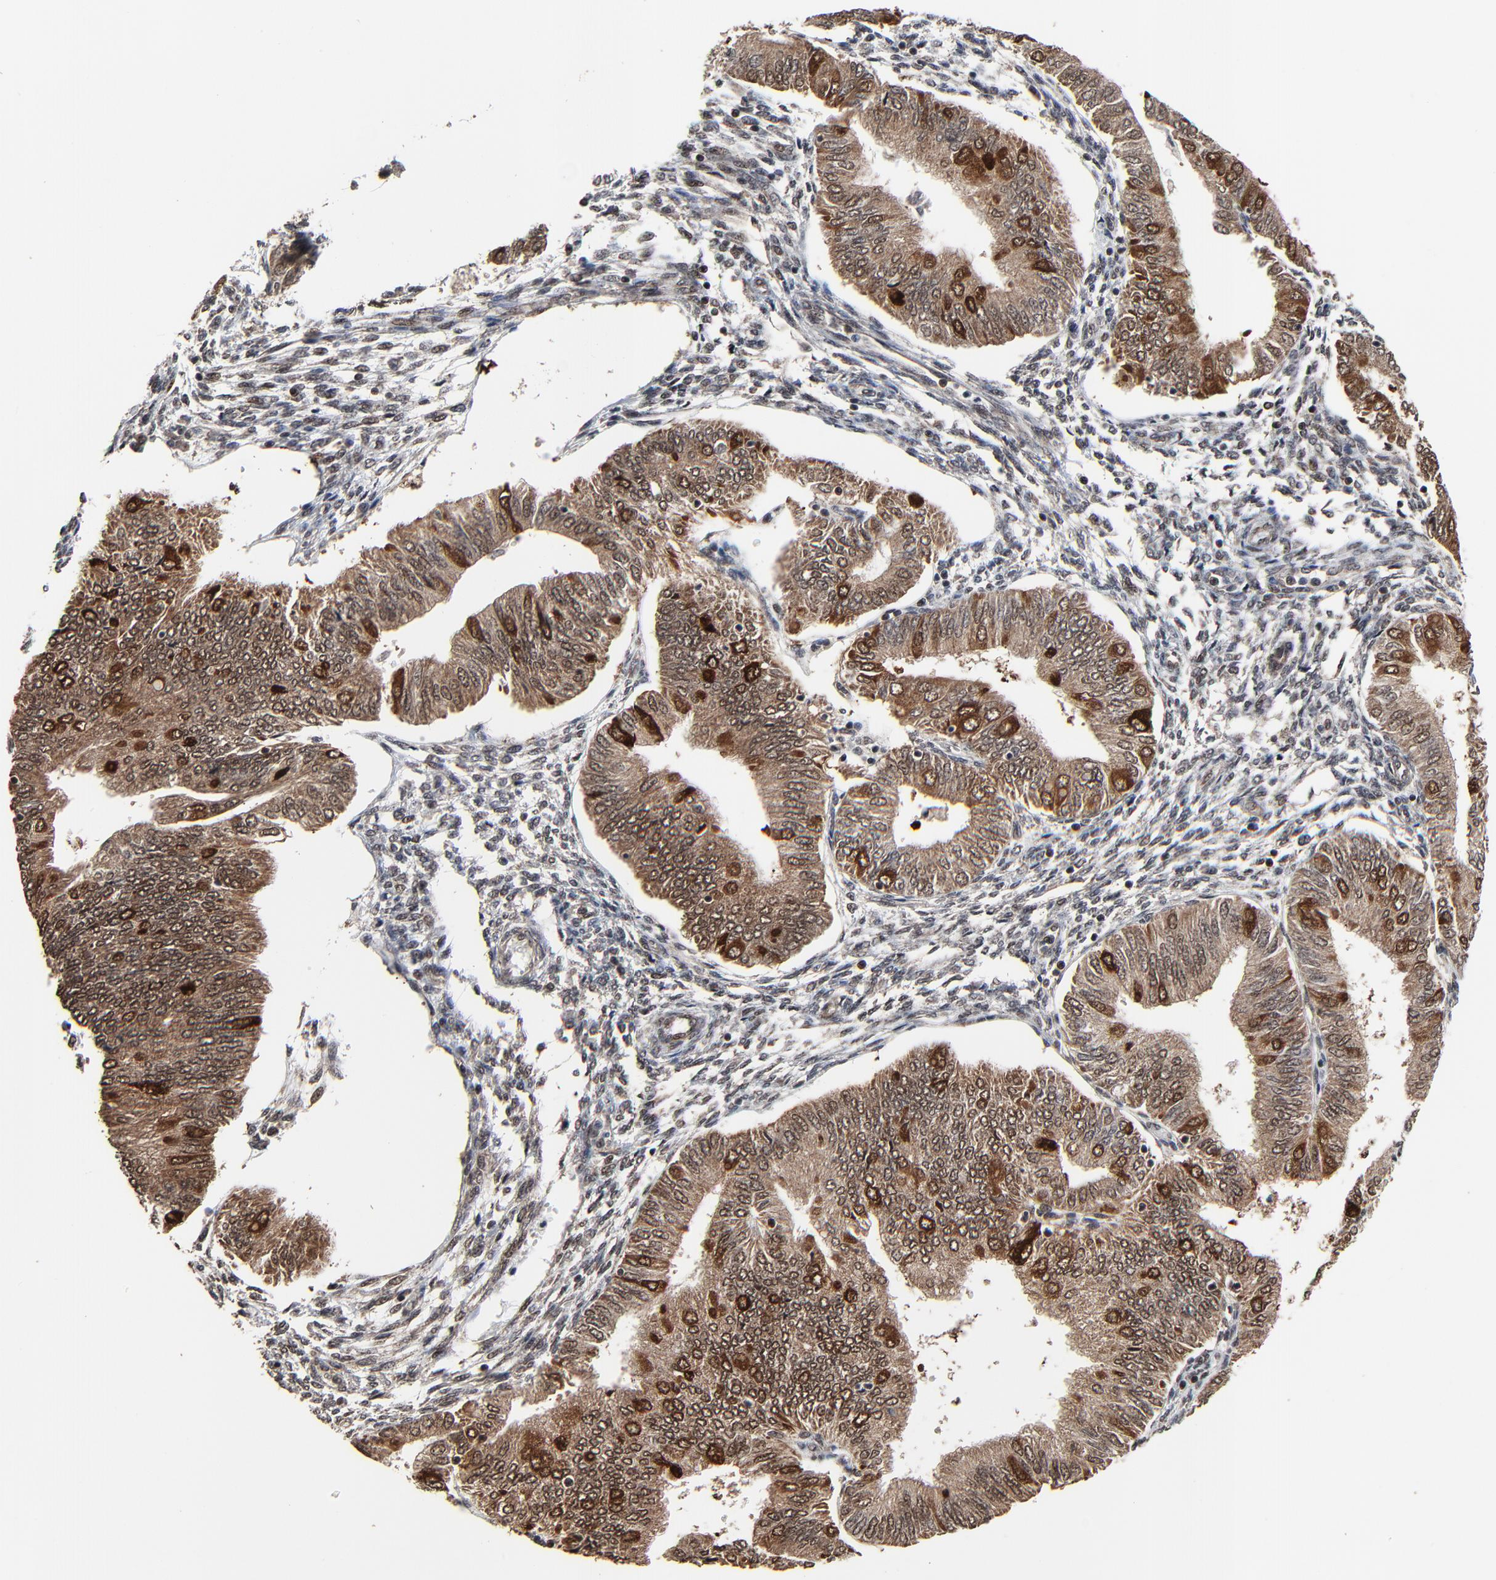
{"staining": {"intensity": "moderate", "quantity": ">75%", "location": "cytoplasmic/membranous,nuclear"}, "tissue": "endometrial cancer", "cell_type": "Tumor cells", "image_type": "cancer", "snomed": [{"axis": "morphology", "description": "Adenocarcinoma, NOS"}, {"axis": "topography", "description": "Endometrium"}], "caption": "Immunohistochemical staining of human endometrial cancer (adenocarcinoma) displays medium levels of moderate cytoplasmic/membranous and nuclear positivity in approximately >75% of tumor cells.", "gene": "RHOJ", "patient": {"sex": "female", "age": 51}}